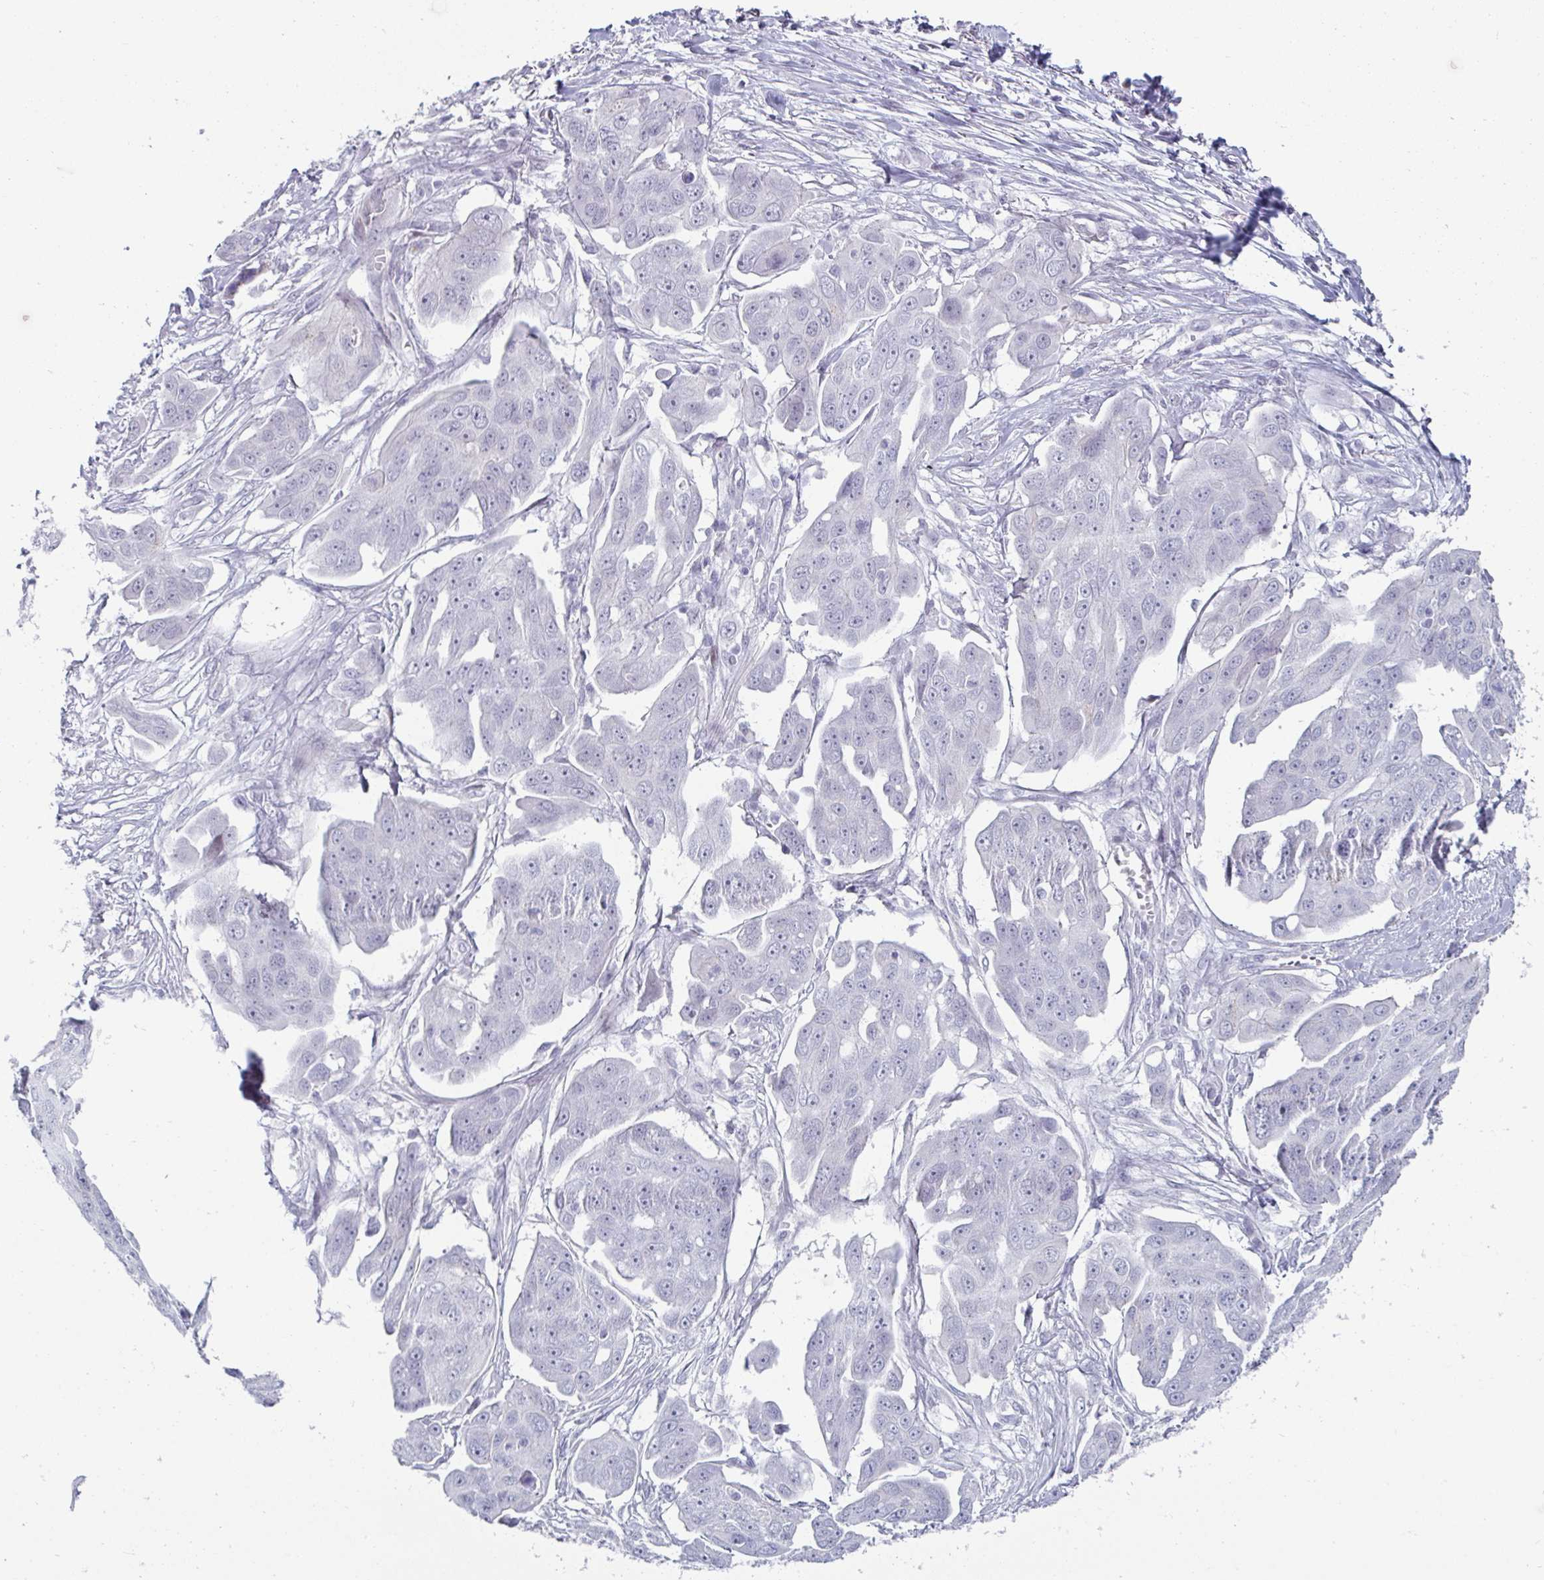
{"staining": {"intensity": "negative", "quantity": "none", "location": "none"}, "tissue": "ovarian cancer", "cell_type": "Tumor cells", "image_type": "cancer", "snomed": [{"axis": "morphology", "description": "Carcinoma, endometroid"}, {"axis": "topography", "description": "Ovary"}], "caption": "This is an IHC micrograph of ovarian cancer (endometroid carcinoma). There is no positivity in tumor cells.", "gene": "VSIG10L", "patient": {"sex": "female", "age": 70}}